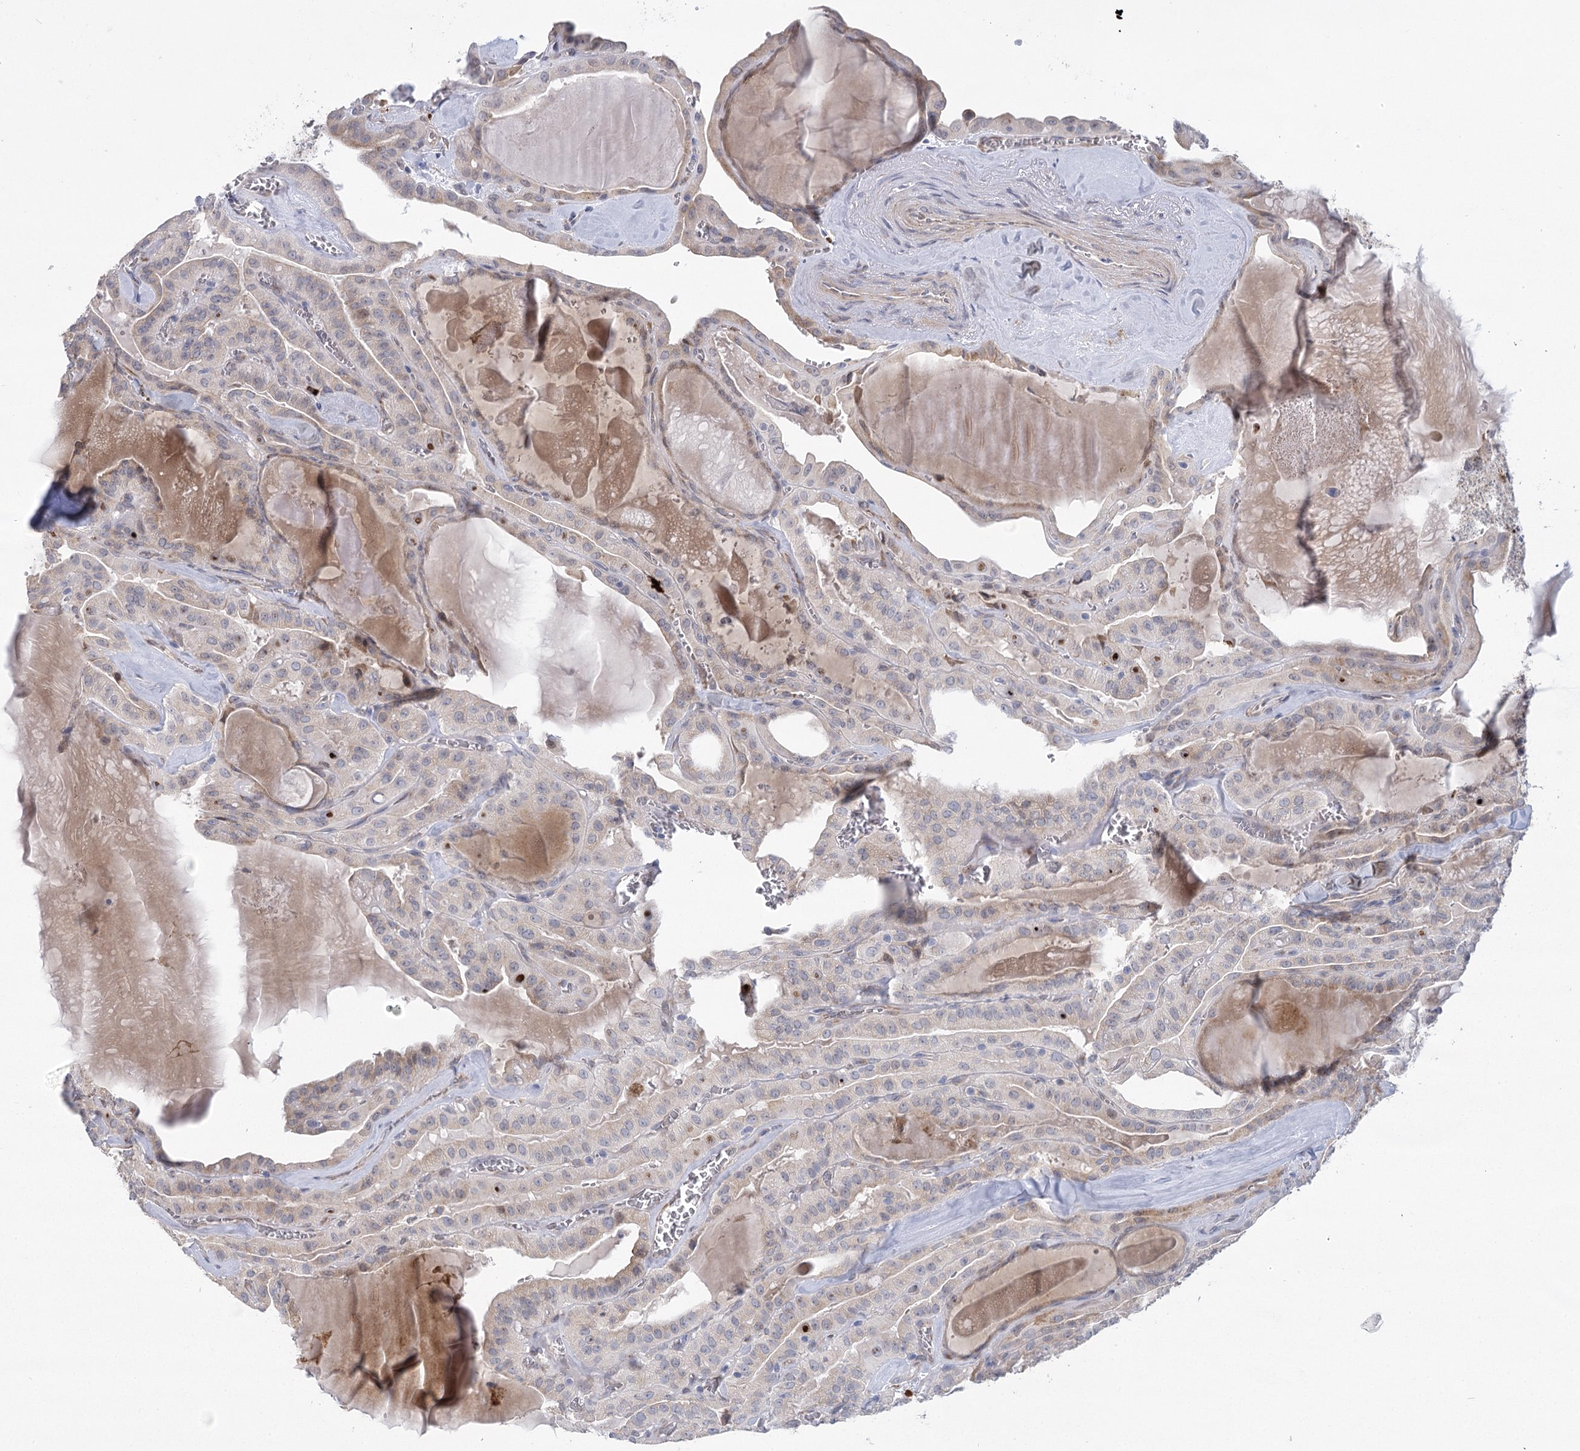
{"staining": {"intensity": "negative", "quantity": "none", "location": "none"}, "tissue": "thyroid cancer", "cell_type": "Tumor cells", "image_type": "cancer", "snomed": [{"axis": "morphology", "description": "Papillary adenocarcinoma, NOS"}, {"axis": "topography", "description": "Thyroid gland"}], "caption": "Image shows no significant protein staining in tumor cells of thyroid cancer.", "gene": "NCKAP5", "patient": {"sex": "male", "age": 52}}